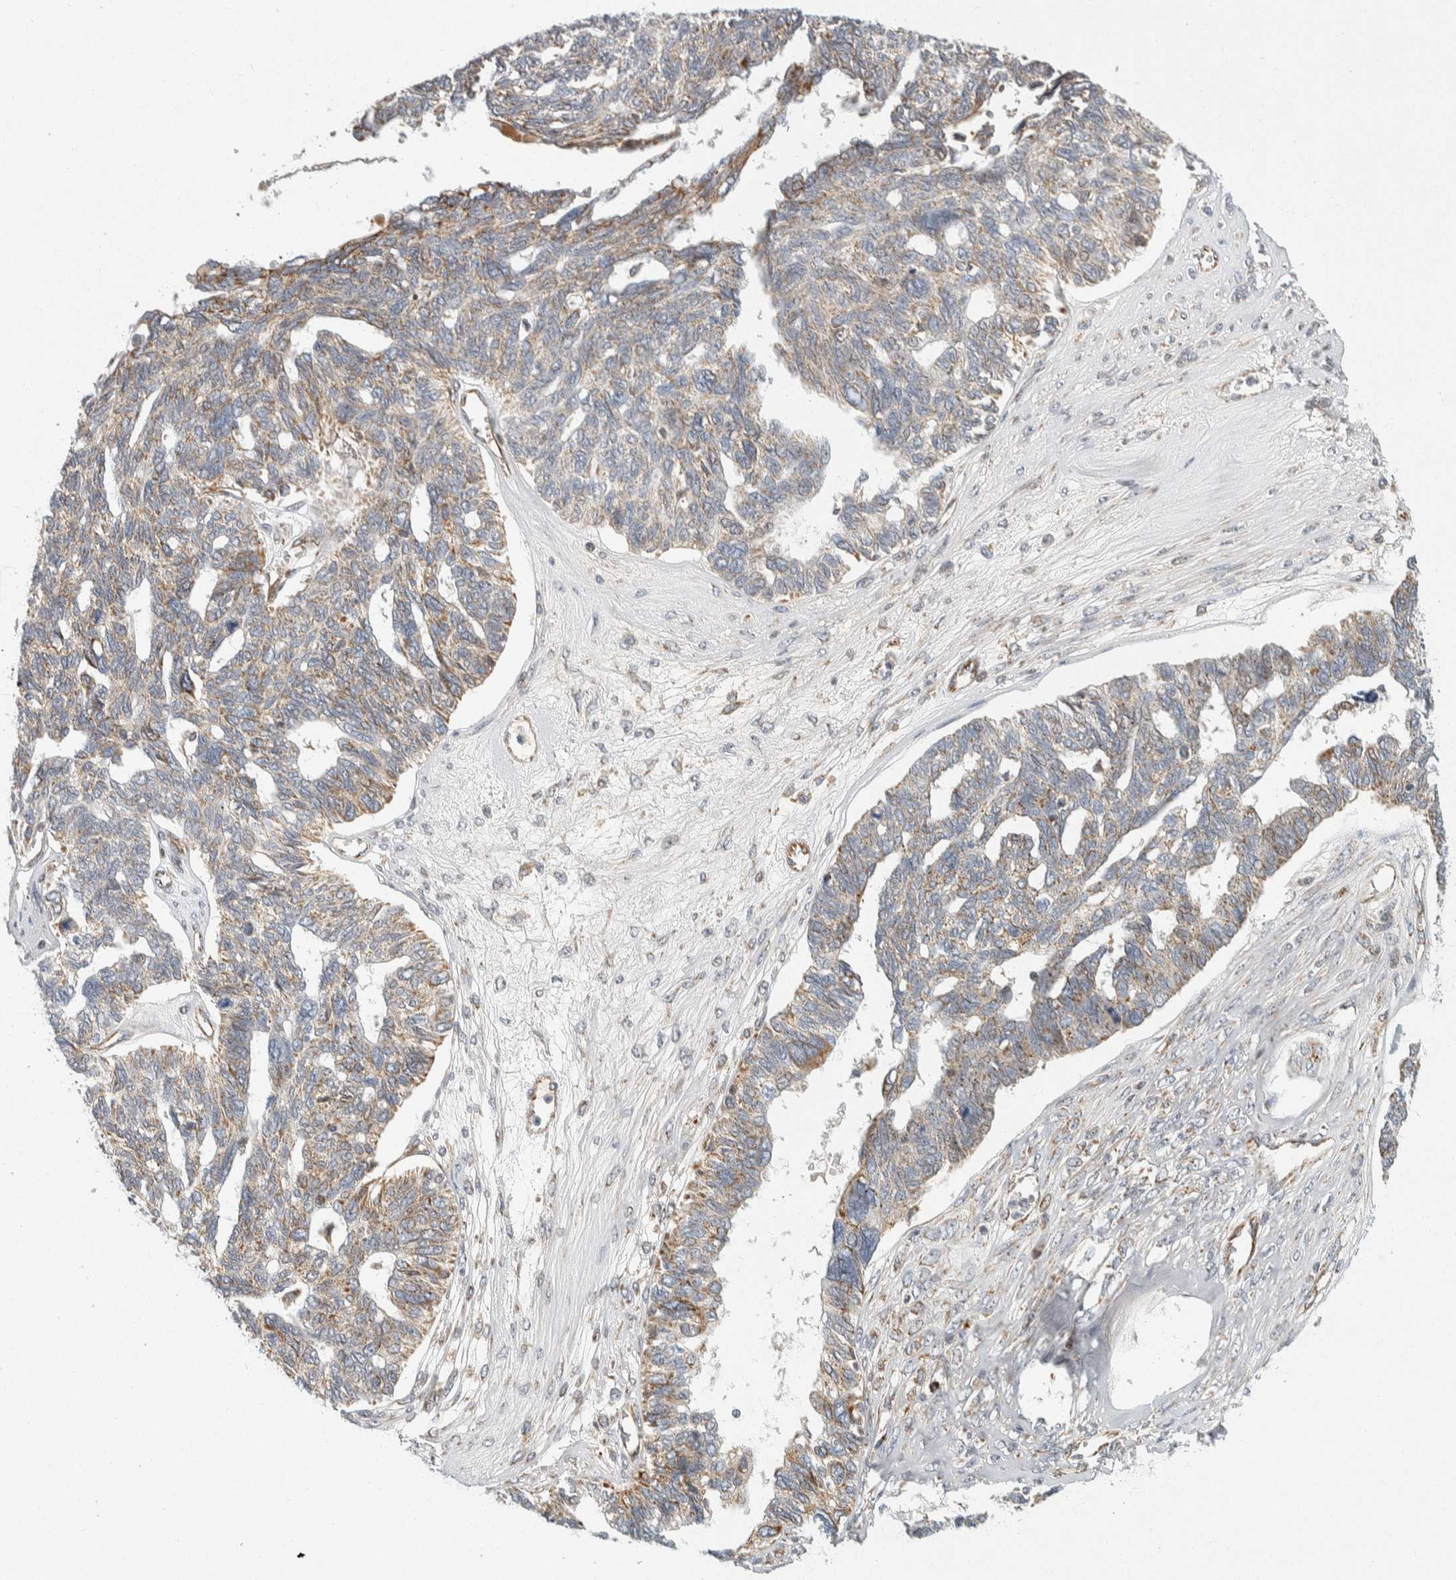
{"staining": {"intensity": "weak", "quantity": ">75%", "location": "cytoplasmic/membranous"}, "tissue": "ovarian cancer", "cell_type": "Tumor cells", "image_type": "cancer", "snomed": [{"axis": "morphology", "description": "Cystadenocarcinoma, serous, NOS"}, {"axis": "topography", "description": "Ovary"}], "caption": "Immunohistochemistry (IHC) staining of ovarian cancer, which reveals low levels of weak cytoplasmic/membranous staining in approximately >75% of tumor cells indicating weak cytoplasmic/membranous protein expression. The staining was performed using DAB (brown) for protein detection and nuclei were counterstained in hematoxylin (blue).", "gene": "AFP", "patient": {"sex": "female", "age": 79}}